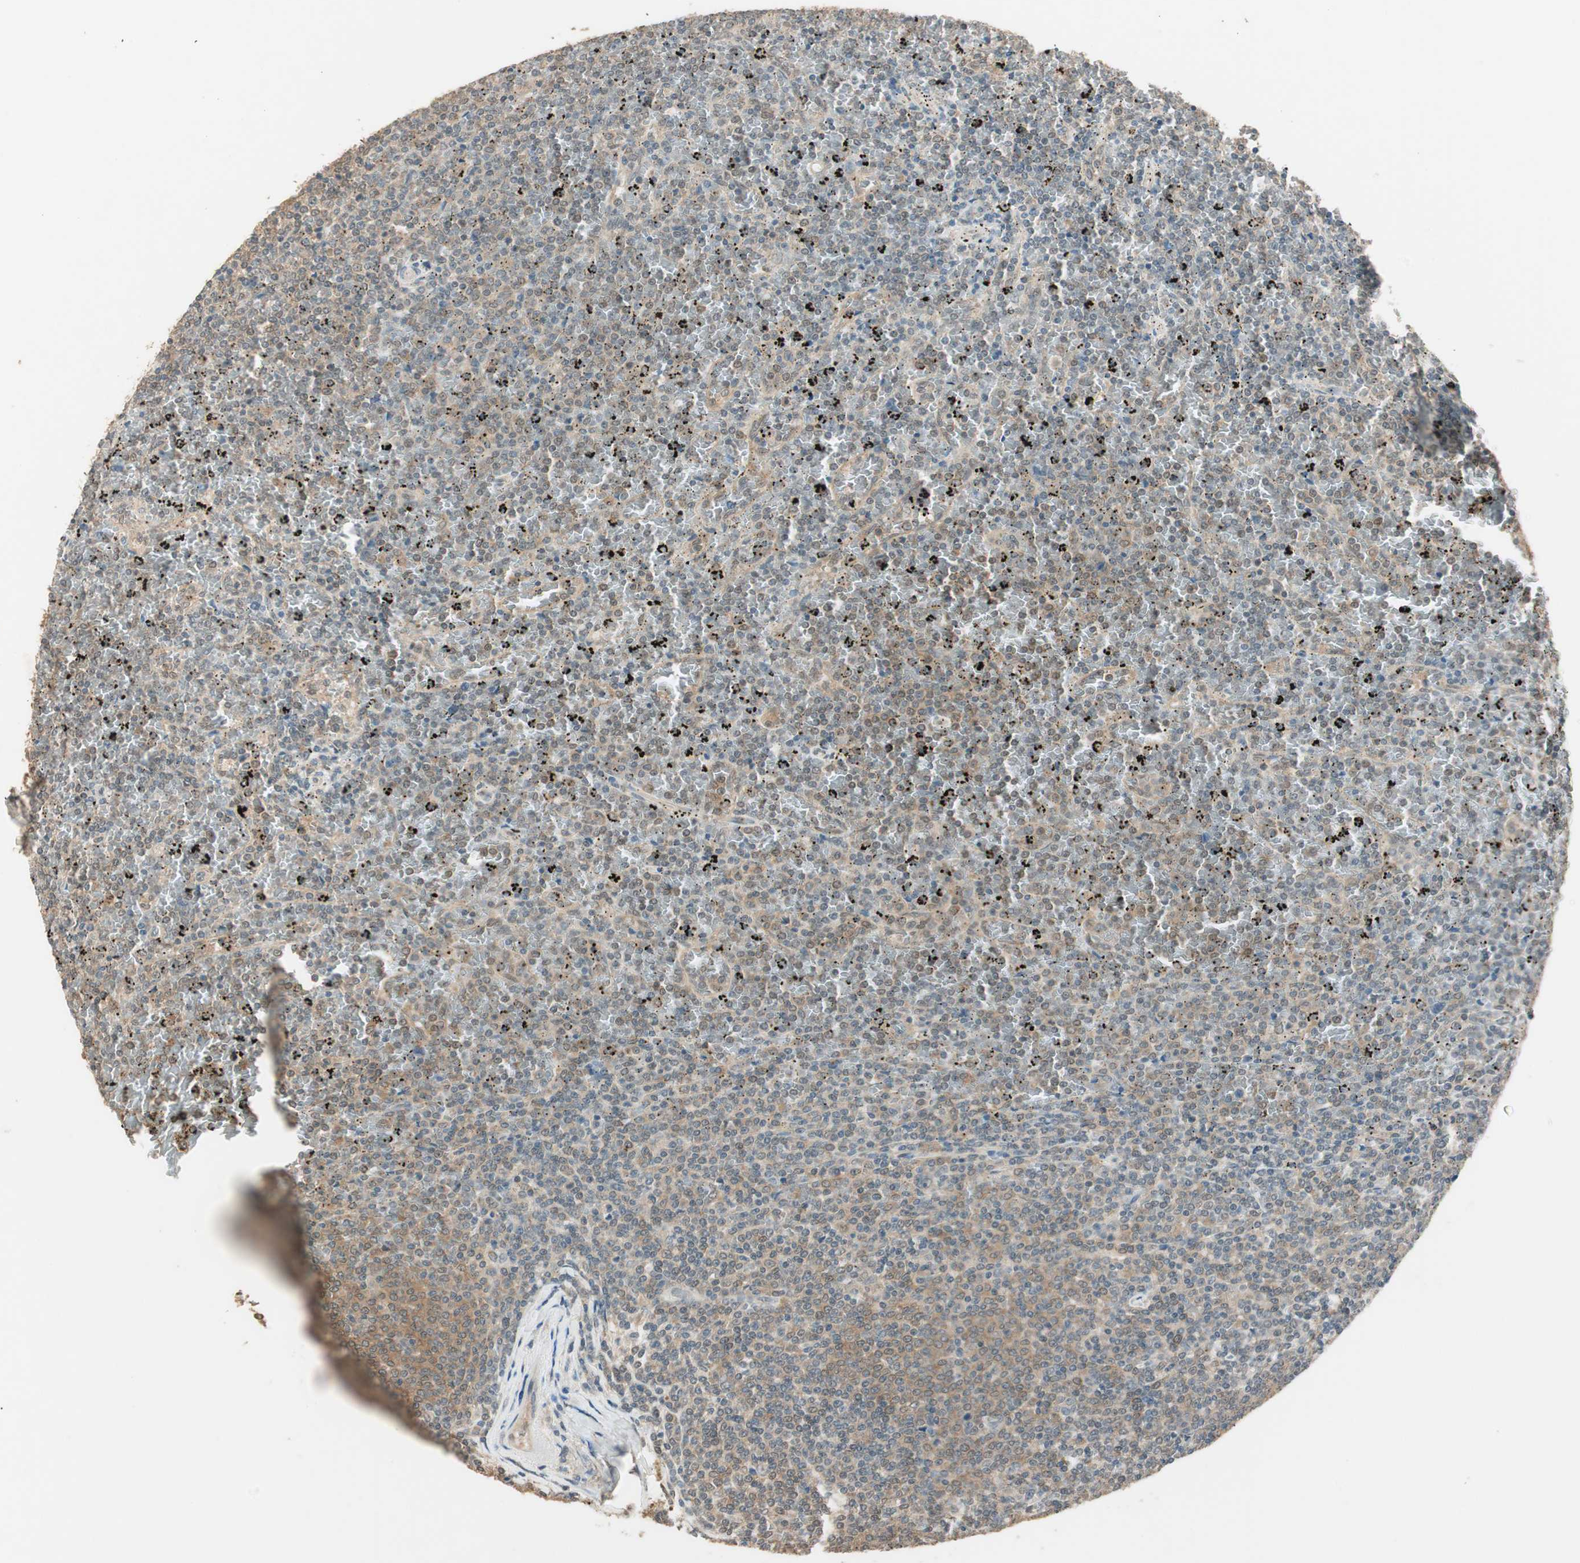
{"staining": {"intensity": "weak", "quantity": "25%-75%", "location": "cytoplasmic/membranous"}, "tissue": "lymphoma", "cell_type": "Tumor cells", "image_type": "cancer", "snomed": [{"axis": "morphology", "description": "Malignant lymphoma, non-Hodgkin's type, Low grade"}, {"axis": "topography", "description": "Spleen"}], "caption": "Weak cytoplasmic/membranous expression for a protein is identified in about 25%-75% of tumor cells of low-grade malignant lymphoma, non-Hodgkin's type using IHC.", "gene": "USP5", "patient": {"sex": "female", "age": 77}}